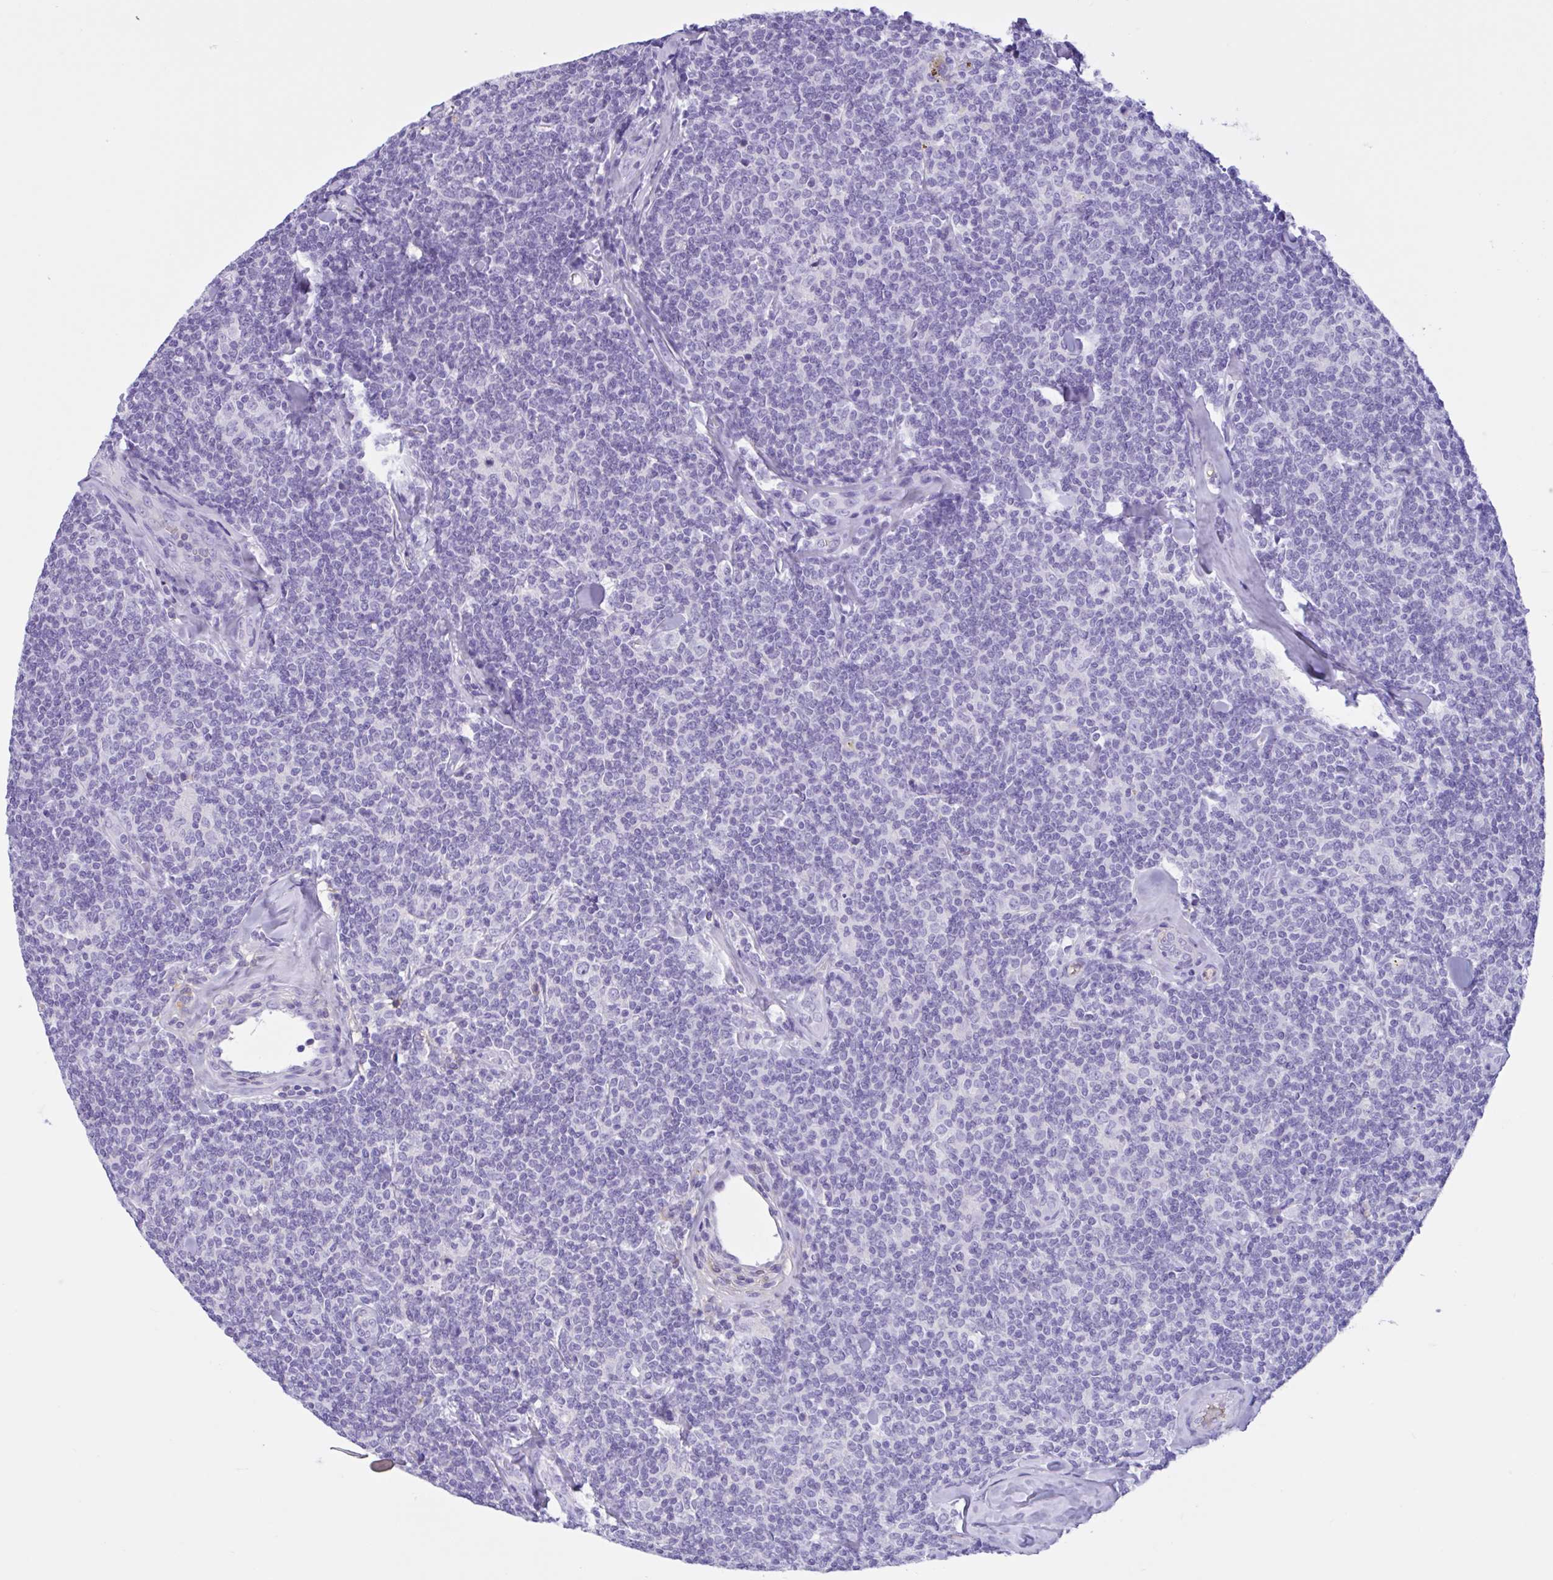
{"staining": {"intensity": "negative", "quantity": "none", "location": "none"}, "tissue": "lymphoma", "cell_type": "Tumor cells", "image_type": "cancer", "snomed": [{"axis": "morphology", "description": "Malignant lymphoma, non-Hodgkin's type, Low grade"}, {"axis": "topography", "description": "Lymph node"}], "caption": "This is a micrograph of immunohistochemistry staining of lymphoma, which shows no staining in tumor cells.", "gene": "LARGE2", "patient": {"sex": "female", "age": 56}}